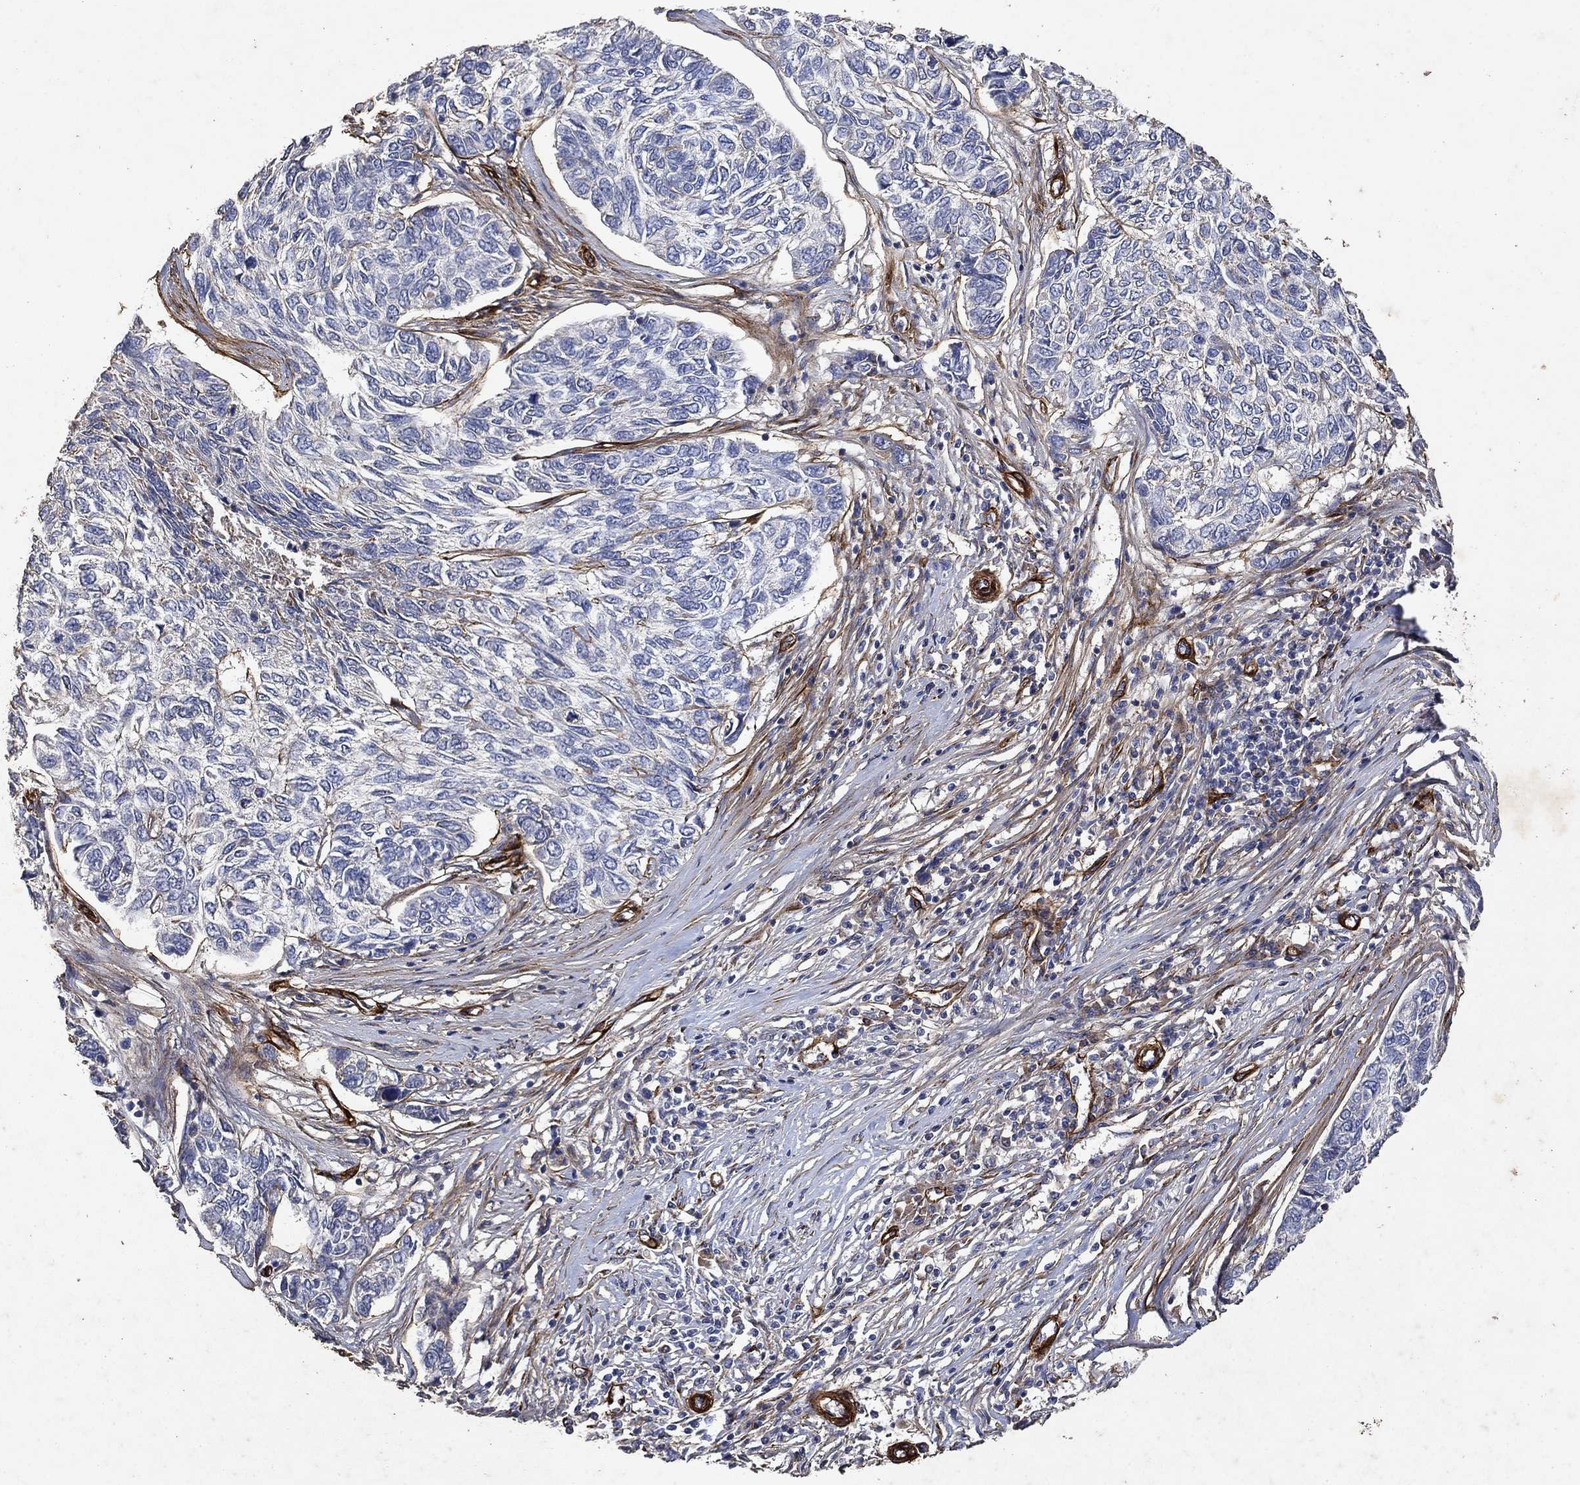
{"staining": {"intensity": "negative", "quantity": "none", "location": "none"}, "tissue": "skin cancer", "cell_type": "Tumor cells", "image_type": "cancer", "snomed": [{"axis": "morphology", "description": "Basal cell carcinoma"}, {"axis": "topography", "description": "Skin"}], "caption": "An image of human skin basal cell carcinoma is negative for staining in tumor cells.", "gene": "COL4A2", "patient": {"sex": "female", "age": 65}}